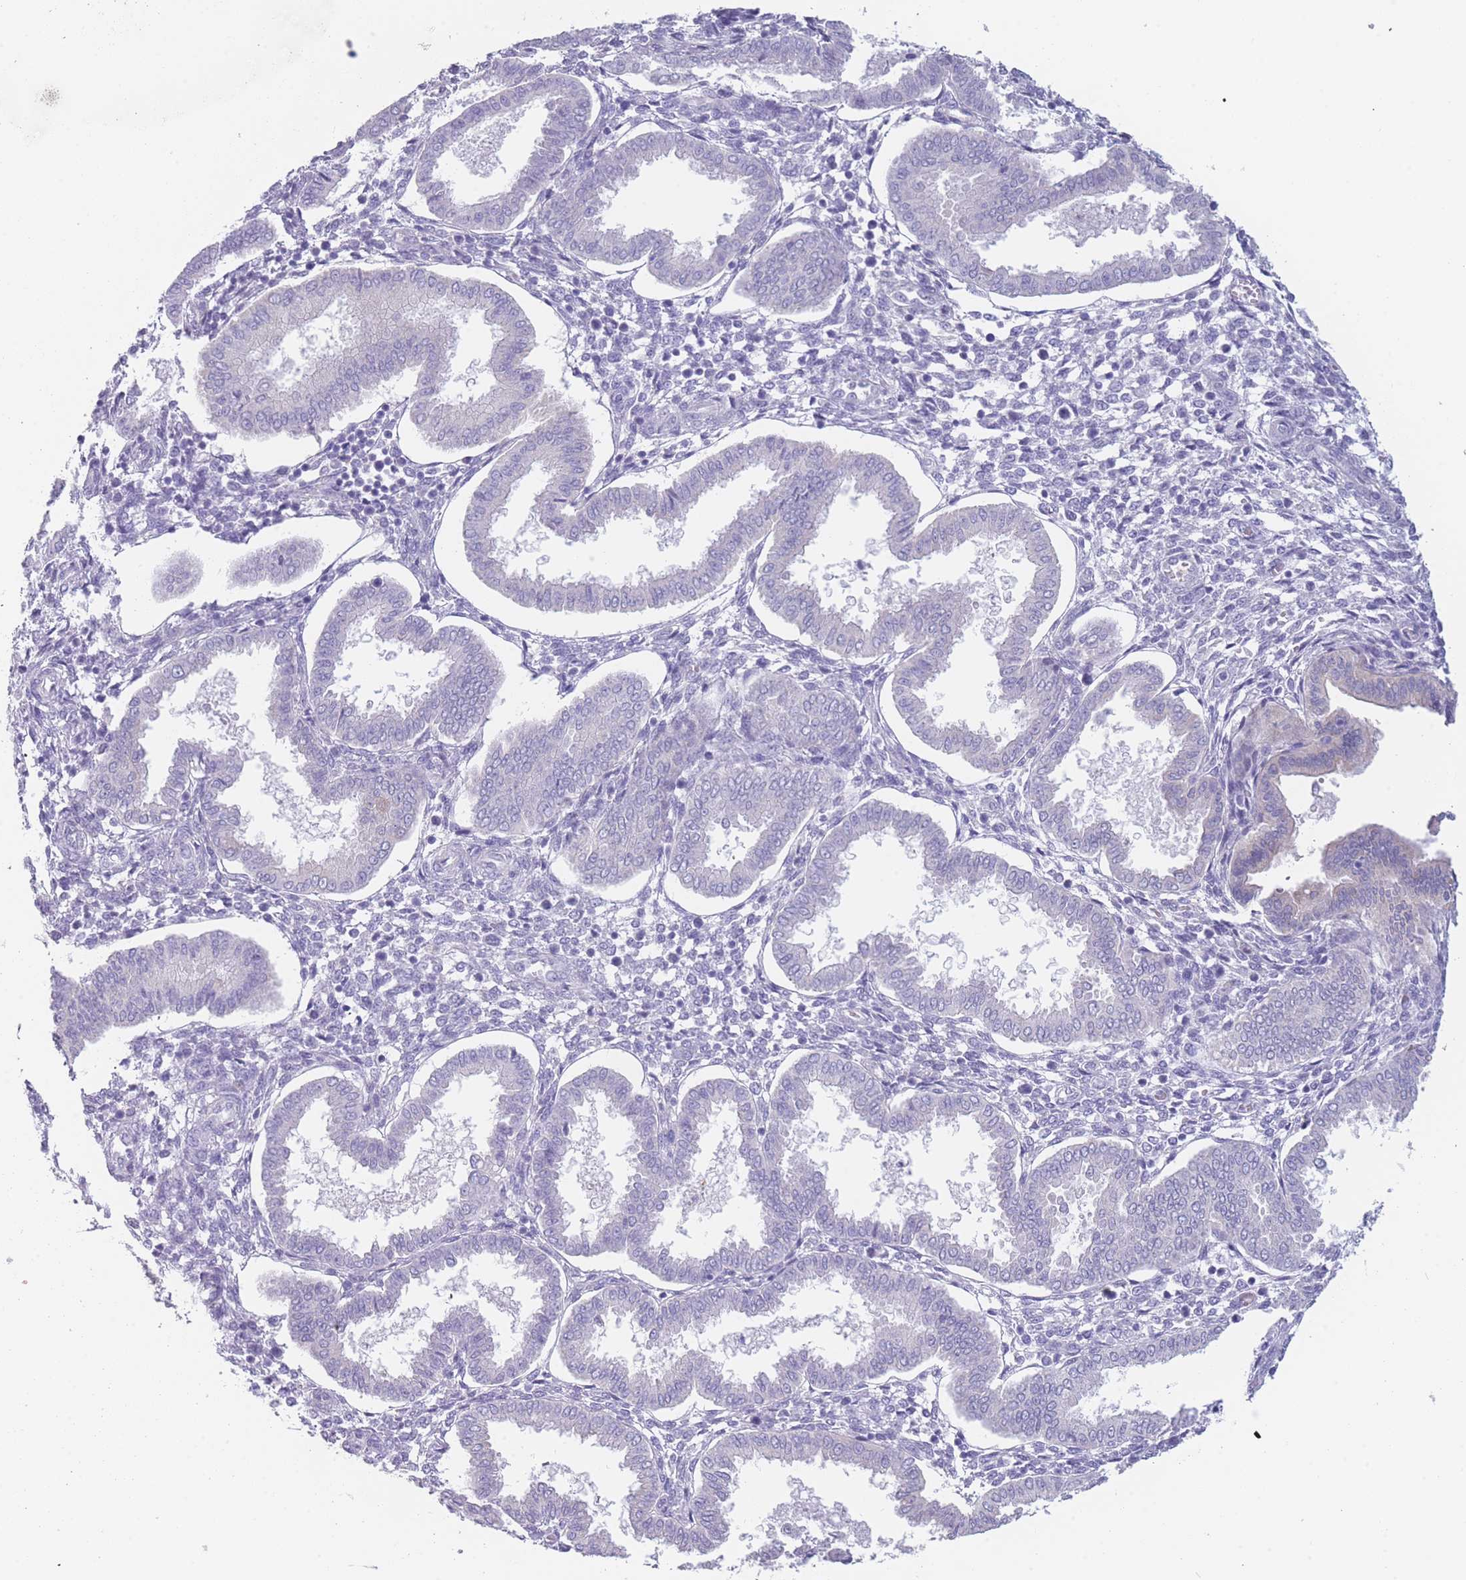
{"staining": {"intensity": "negative", "quantity": "none", "location": "none"}, "tissue": "endometrium", "cell_type": "Cells in endometrial stroma", "image_type": "normal", "snomed": [{"axis": "morphology", "description": "Normal tissue, NOS"}, {"axis": "topography", "description": "Endometrium"}], "caption": "Immunohistochemistry (IHC) histopathology image of normal human endometrium stained for a protein (brown), which exhibits no staining in cells in endometrial stroma. (Brightfield microscopy of DAB IHC at high magnification).", "gene": "ZNF627", "patient": {"sex": "female", "age": 24}}